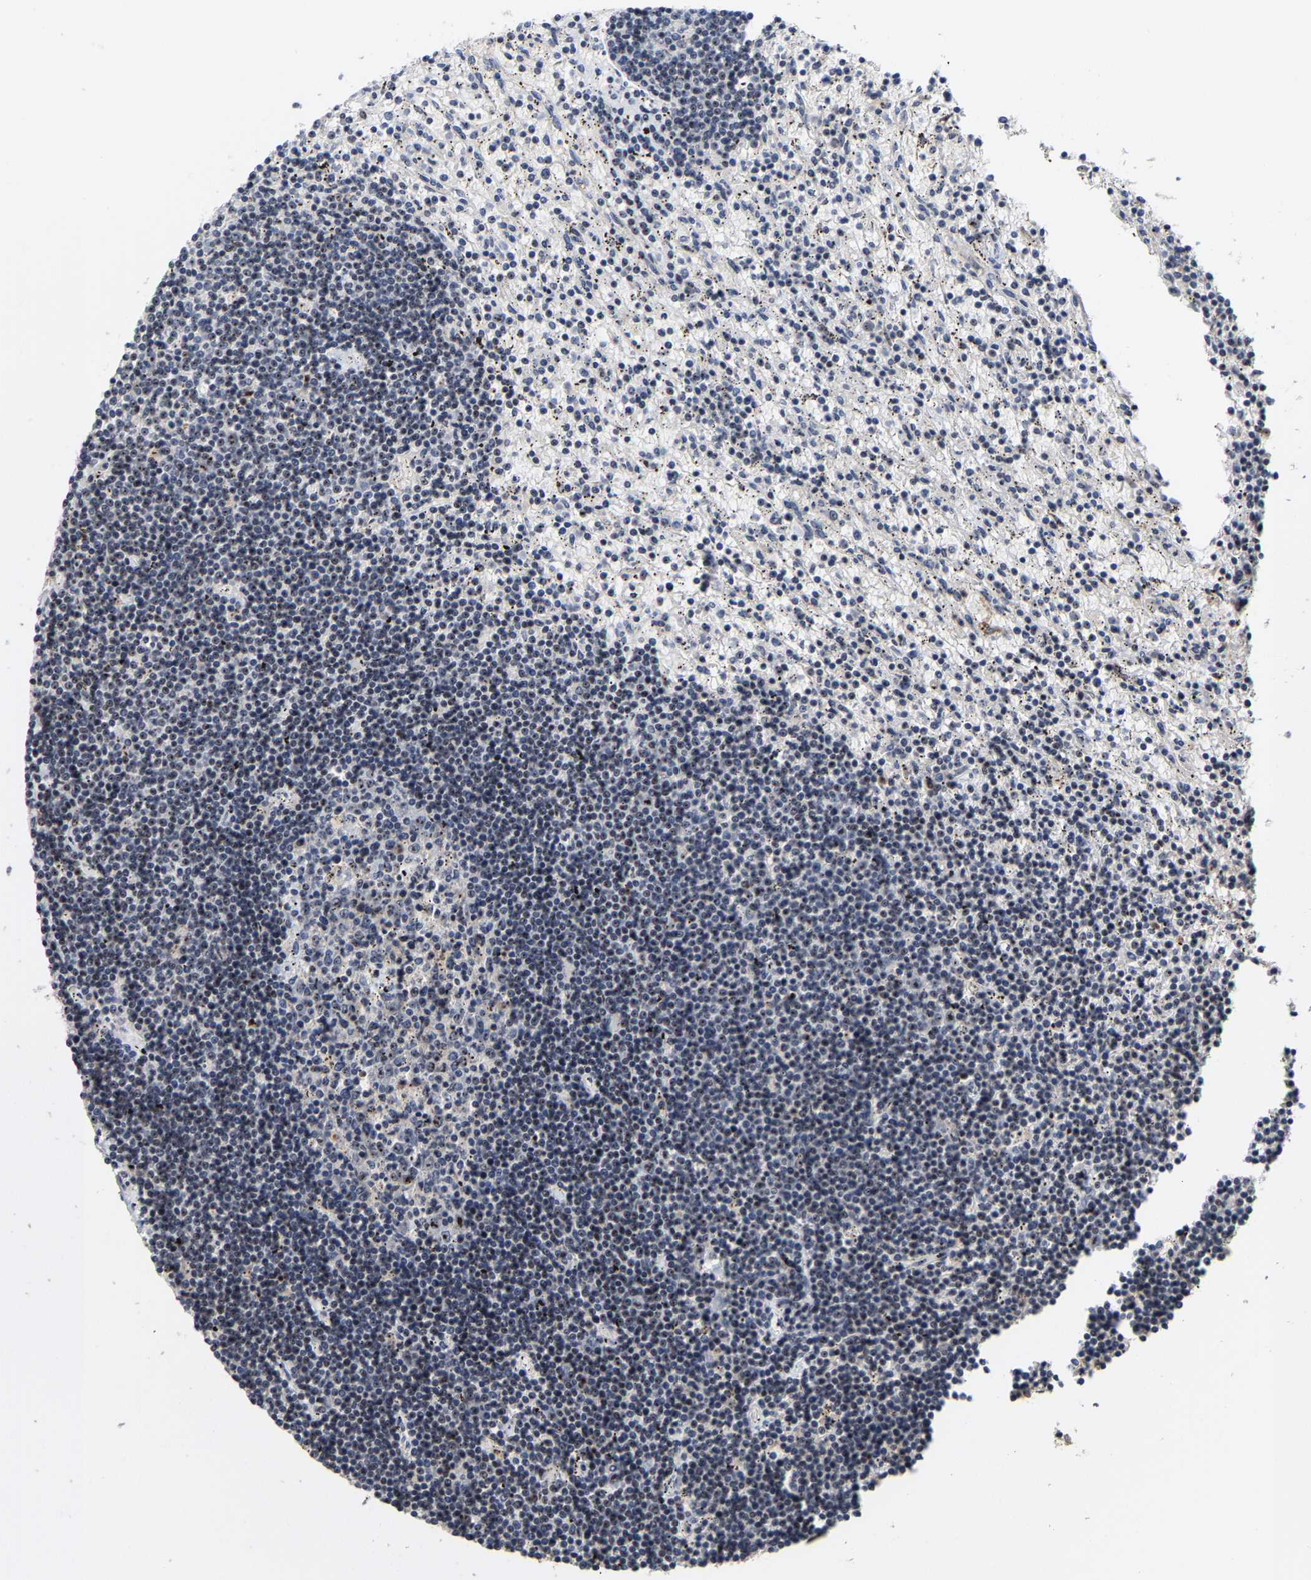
{"staining": {"intensity": "weak", "quantity": "<25%", "location": "nuclear"}, "tissue": "lymphoma", "cell_type": "Tumor cells", "image_type": "cancer", "snomed": [{"axis": "morphology", "description": "Malignant lymphoma, non-Hodgkin's type, Low grade"}, {"axis": "topography", "description": "Spleen"}], "caption": "A high-resolution photomicrograph shows immunohistochemistry staining of lymphoma, which demonstrates no significant positivity in tumor cells. (DAB (3,3'-diaminobenzidine) IHC, high magnification).", "gene": "NOP58", "patient": {"sex": "male", "age": 76}}